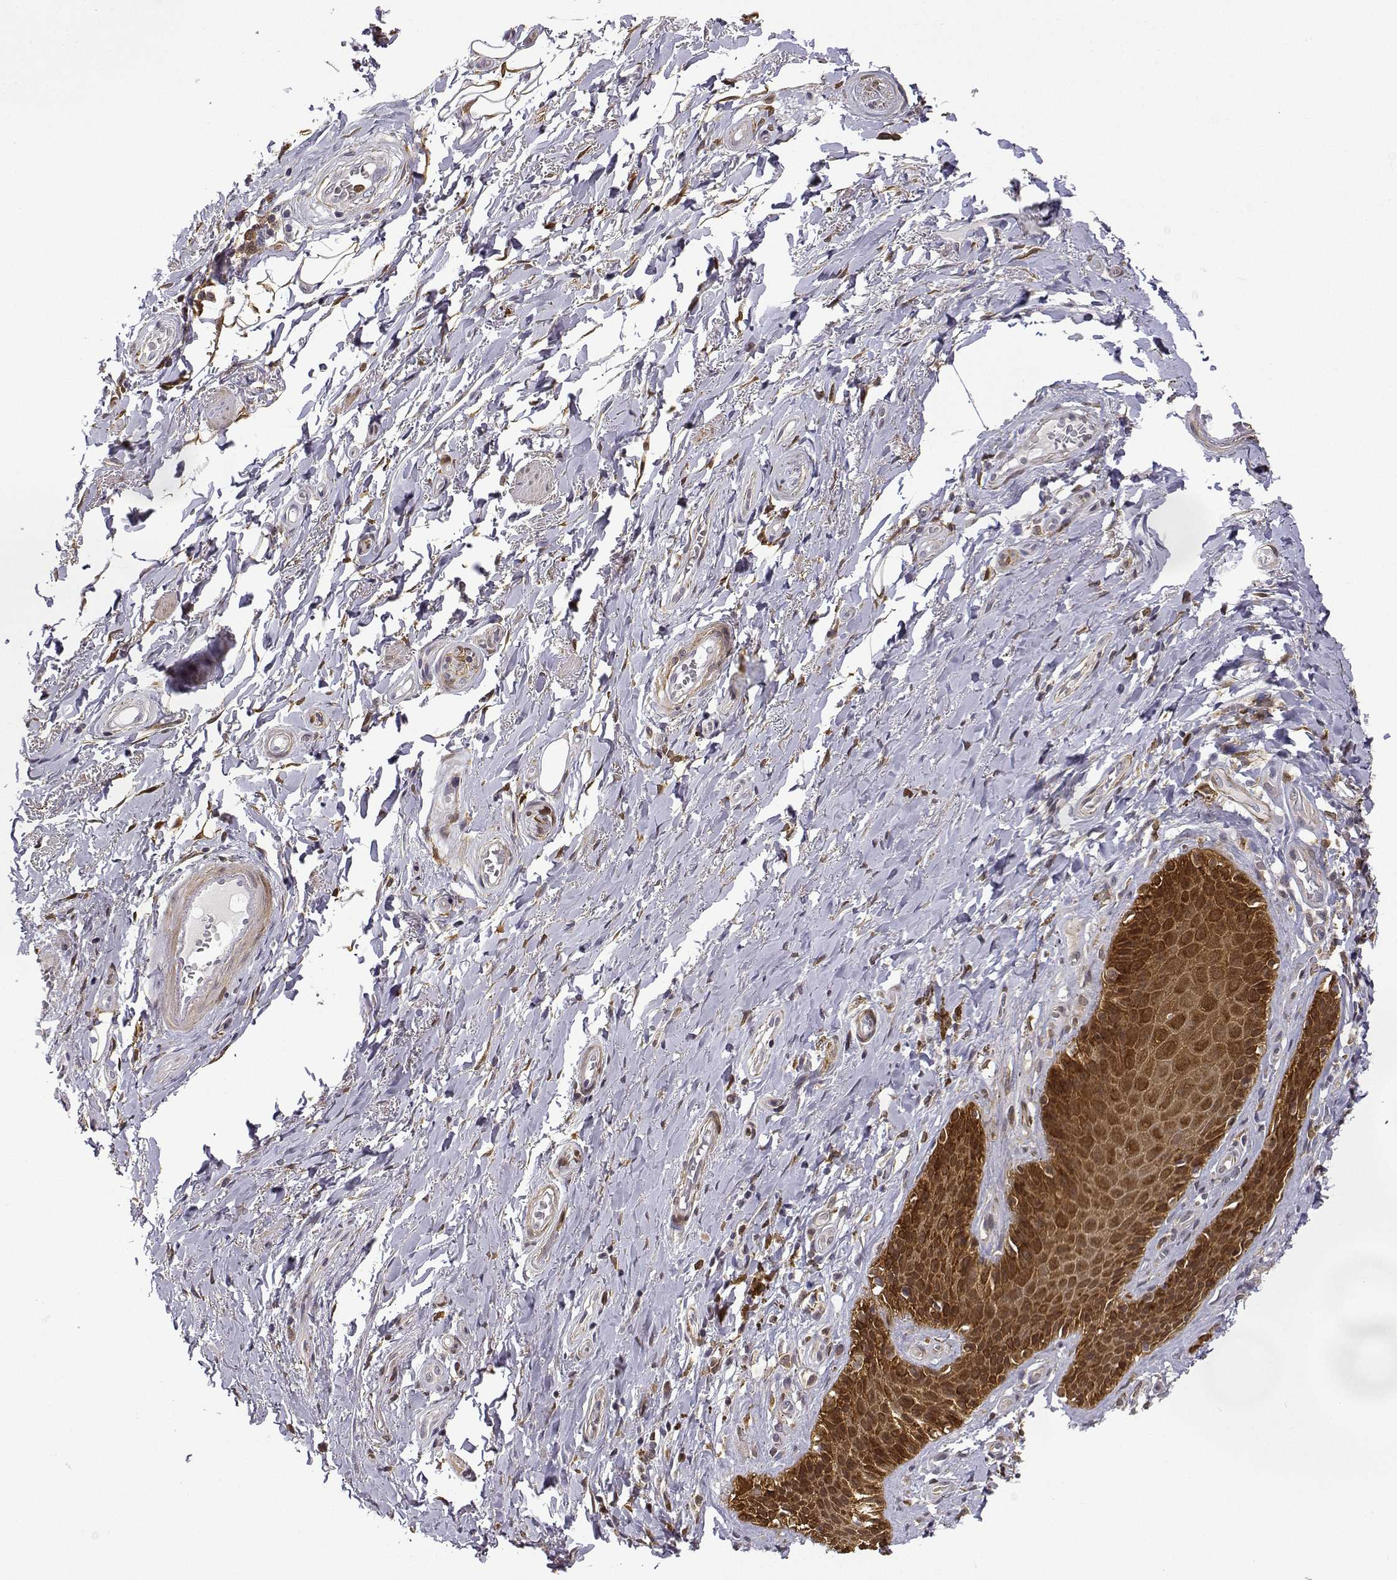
{"staining": {"intensity": "strong", "quantity": ">75%", "location": "cytoplasmic/membranous"}, "tissue": "adipose tissue", "cell_type": "Adipocytes", "image_type": "normal", "snomed": [{"axis": "morphology", "description": "Normal tissue, NOS"}, {"axis": "topography", "description": "Anal"}, {"axis": "topography", "description": "Peripheral nerve tissue"}], "caption": "Benign adipose tissue was stained to show a protein in brown. There is high levels of strong cytoplasmic/membranous expression in approximately >75% of adipocytes.", "gene": "PHGDH", "patient": {"sex": "male", "age": 53}}